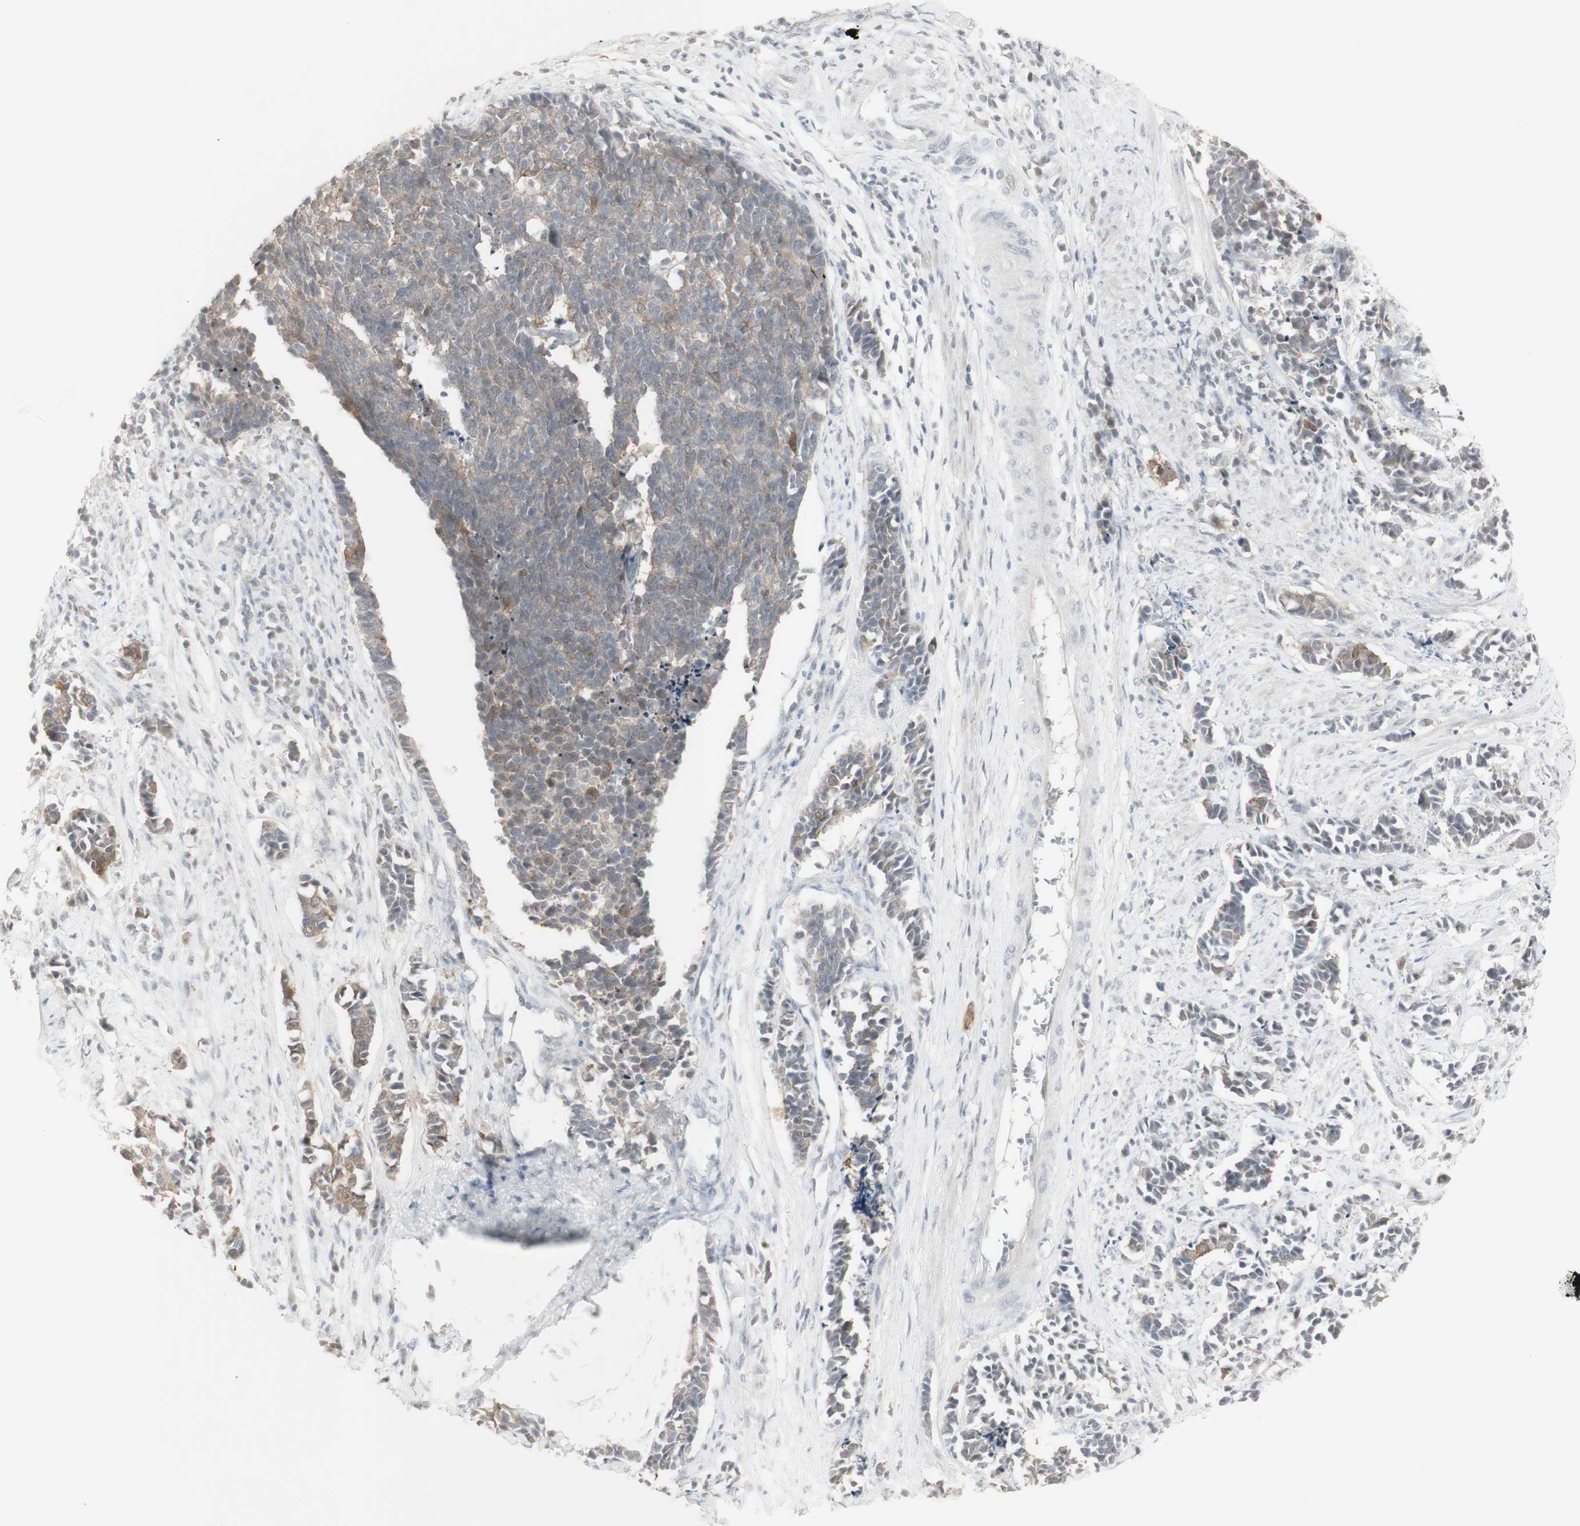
{"staining": {"intensity": "weak", "quantity": ">75%", "location": "cytoplasmic/membranous"}, "tissue": "cervical cancer", "cell_type": "Tumor cells", "image_type": "cancer", "snomed": [{"axis": "morphology", "description": "Normal tissue, NOS"}, {"axis": "morphology", "description": "Squamous cell carcinoma, NOS"}, {"axis": "topography", "description": "Cervix"}], "caption": "The histopathology image displays staining of cervical cancer, revealing weak cytoplasmic/membranous protein positivity (brown color) within tumor cells.", "gene": "C1orf116", "patient": {"sex": "female", "age": 35}}